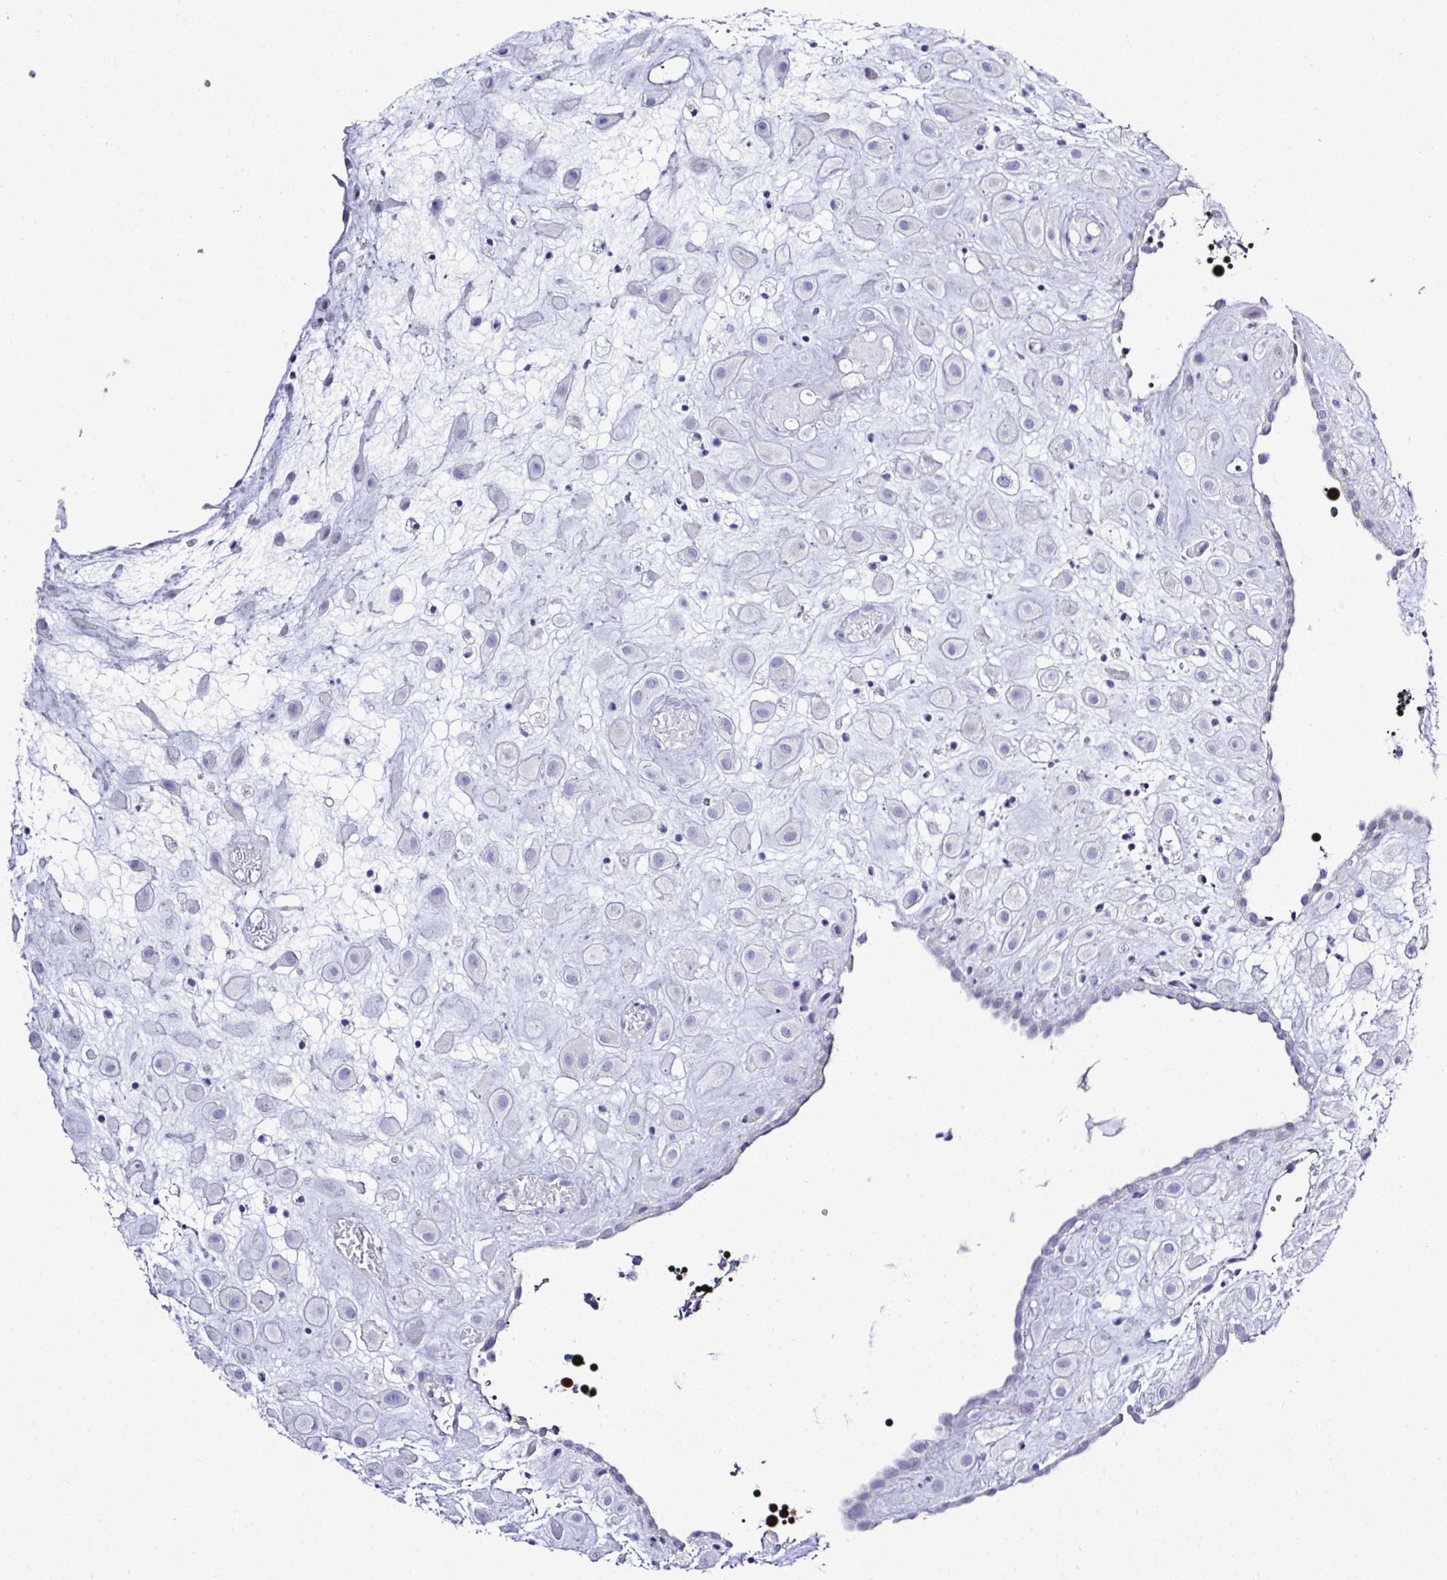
{"staining": {"intensity": "negative", "quantity": "none", "location": "none"}, "tissue": "placenta", "cell_type": "Decidual cells", "image_type": "normal", "snomed": [{"axis": "morphology", "description": "Normal tissue, NOS"}, {"axis": "topography", "description": "Placenta"}], "caption": "This is a photomicrograph of IHC staining of unremarkable placenta, which shows no expression in decidual cells.", "gene": "MED11", "patient": {"sex": "female", "age": 24}}